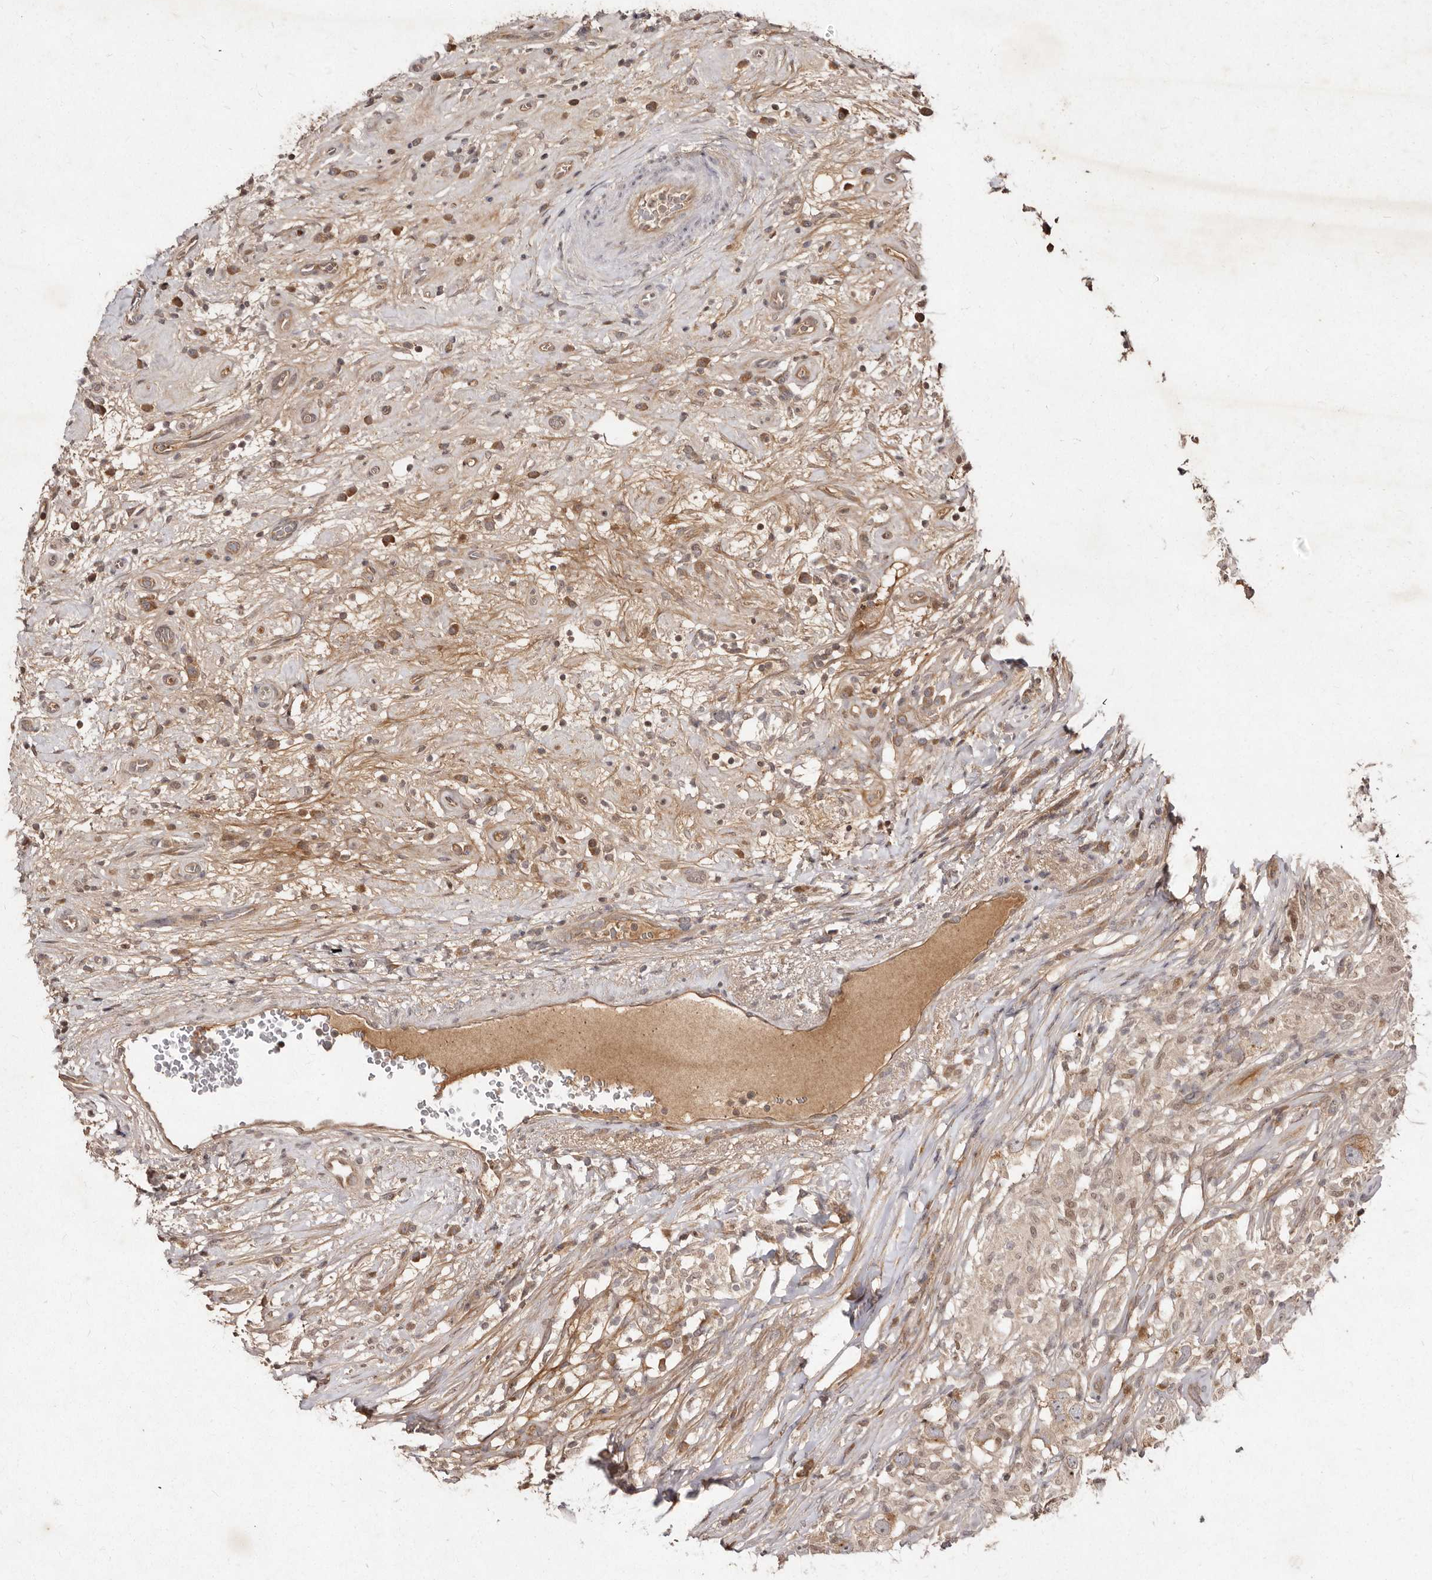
{"staining": {"intensity": "moderate", "quantity": "<25%", "location": "nuclear"}, "tissue": "testis cancer", "cell_type": "Tumor cells", "image_type": "cancer", "snomed": [{"axis": "morphology", "description": "Seminoma, NOS"}, {"axis": "topography", "description": "Testis"}], "caption": "A brown stain shows moderate nuclear expression of a protein in seminoma (testis) tumor cells.", "gene": "LCORL", "patient": {"sex": "male", "age": 49}}